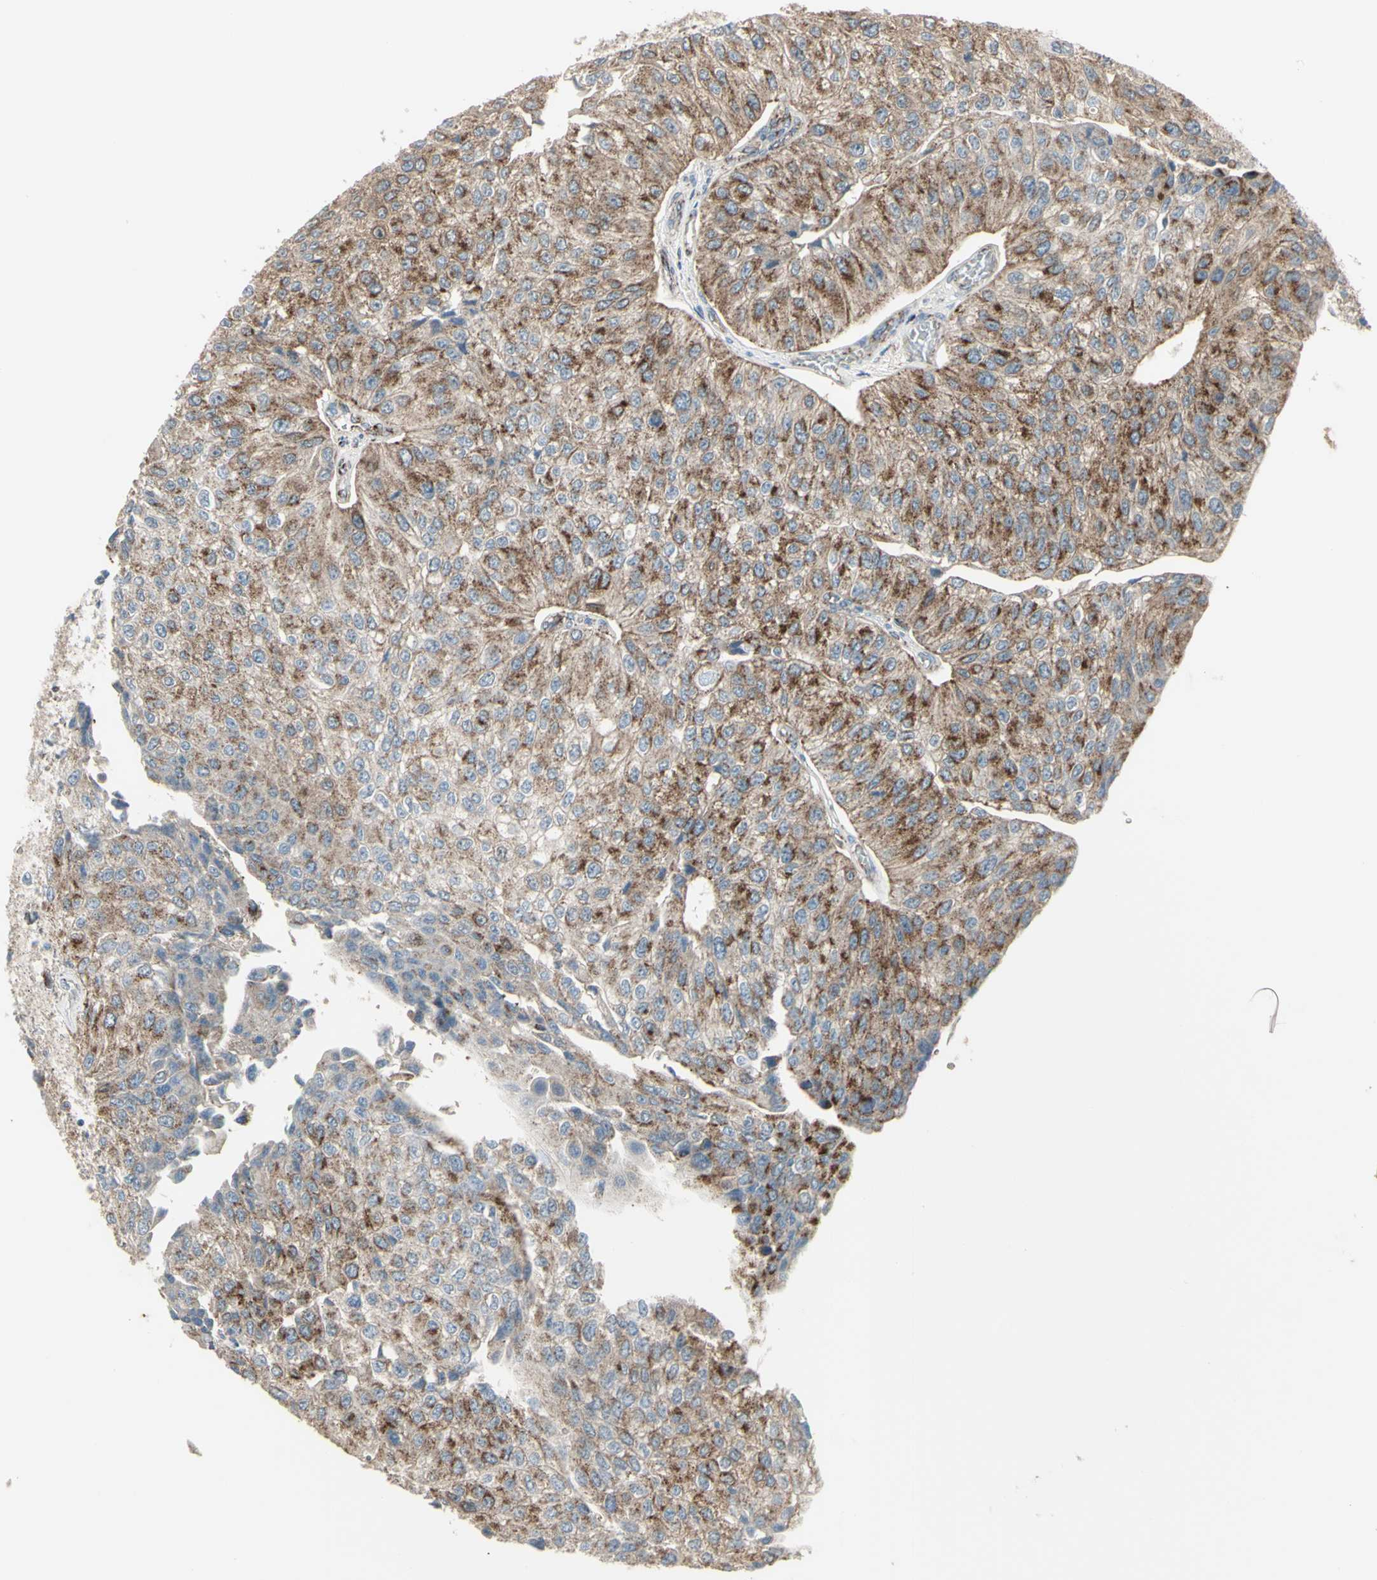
{"staining": {"intensity": "moderate", "quantity": "25%-75%", "location": "cytoplasmic/membranous"}, "tissue": "urothelial cancer", "cell_type": "Tumor cells", "image_type": "cancer", "snomed": [{"axis": "morphology", "description": "Urothelial carcinoma, High grade"}, {"axis": "topography", "description": "Kidney"}, {"axis": "topography", "description": "Urinary bladder"}], "caption": "IHC (DAB) staining of human urothelial cancer displays moderate cytoplasmic/membranous protein expression in approximately 25%-75% of tumor cells.", "gene": "FAM171B", "patient": {"sex": "male", "age": 77}}